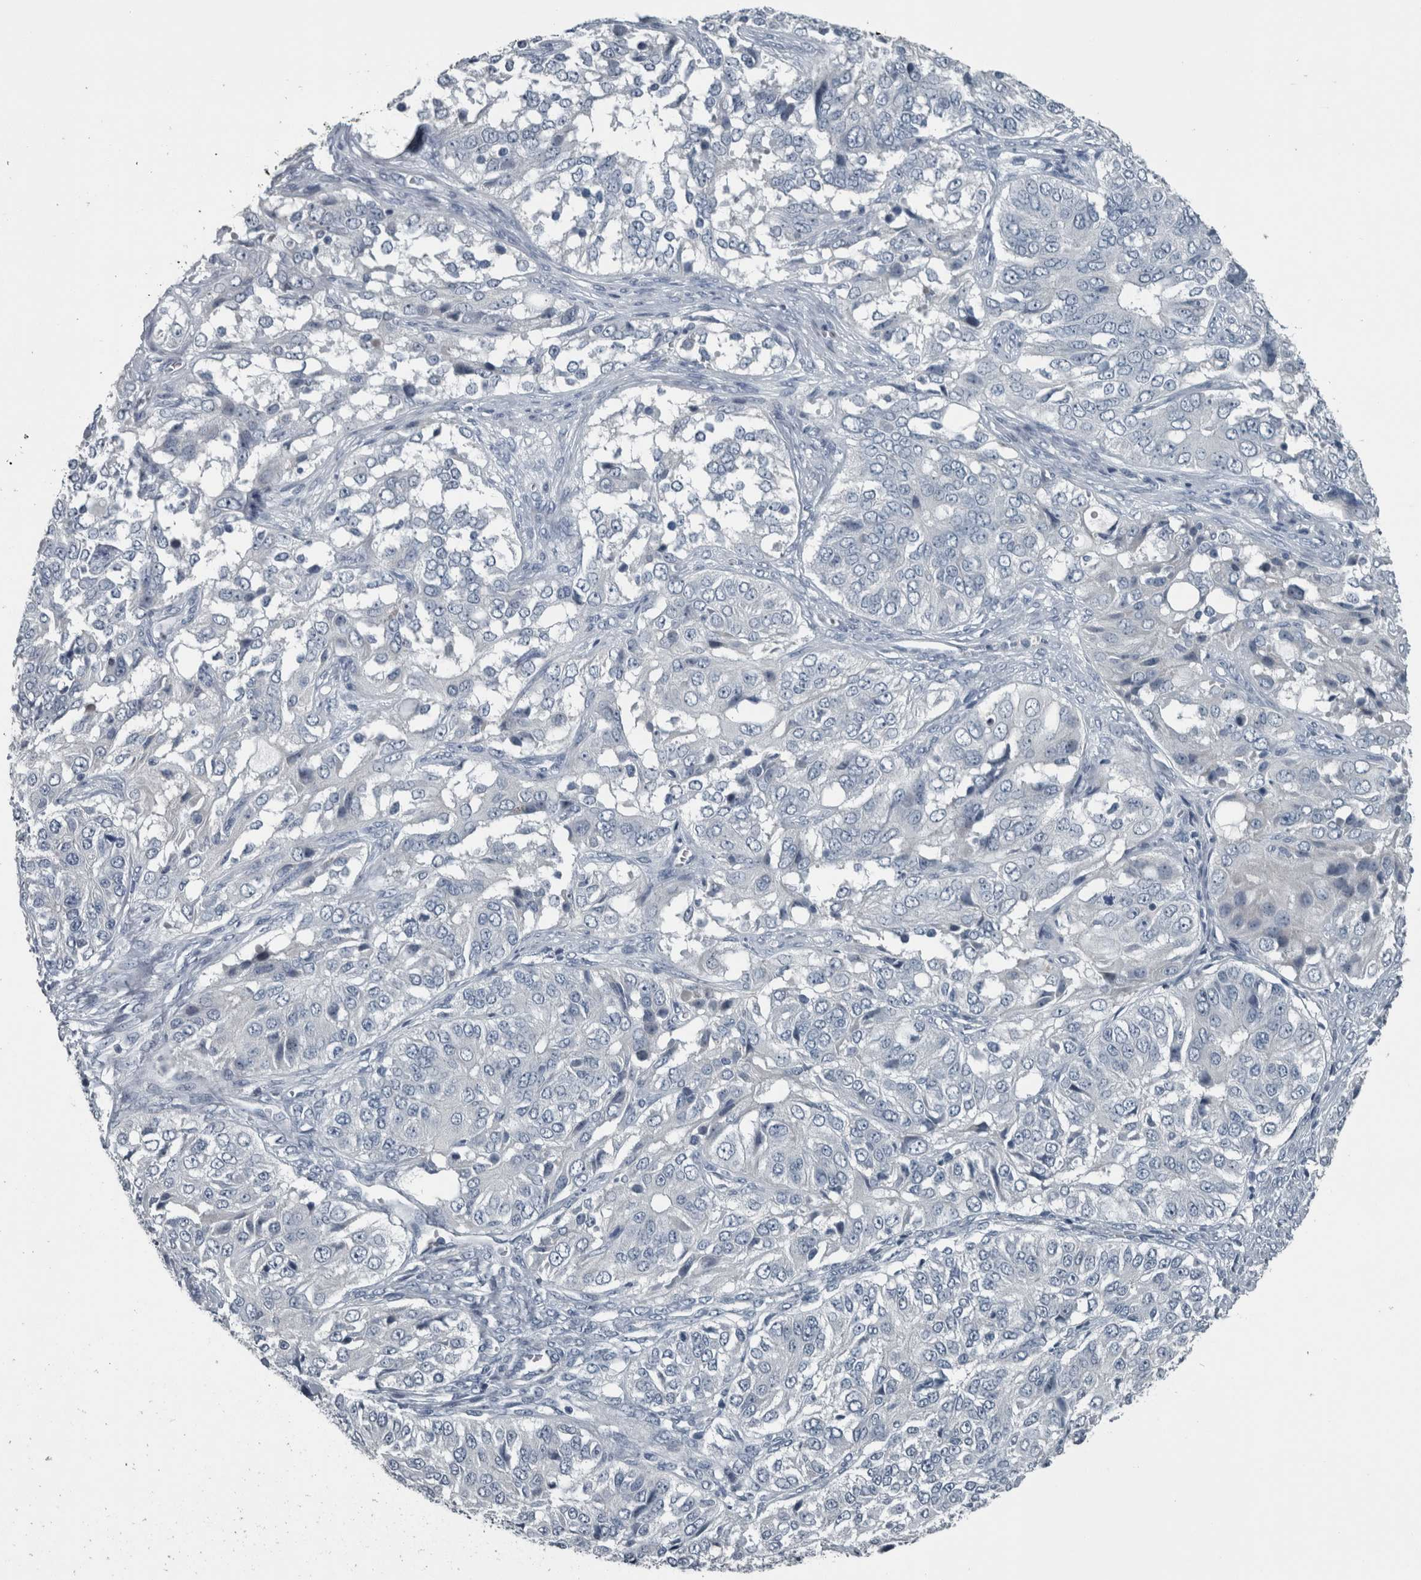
{"staining": {"intensity": "negative", "quantity": "none", "location": "none"}, "tissue": "ovarian cancer", "cell_type": "Tumor cells", "image_type": "cancer", "snomed": [{"axis": "morphology", "description": "Carcinoma, endometroid"}, {"axis": "topography", "description": "Ovary"}], "caption": "Histopathology image shows no protein staining in tumor cells of endometroid carcinoma (ovarian) tissue.", "gene": "KRT20", "patient": {"sex": "female", "age": 51}}